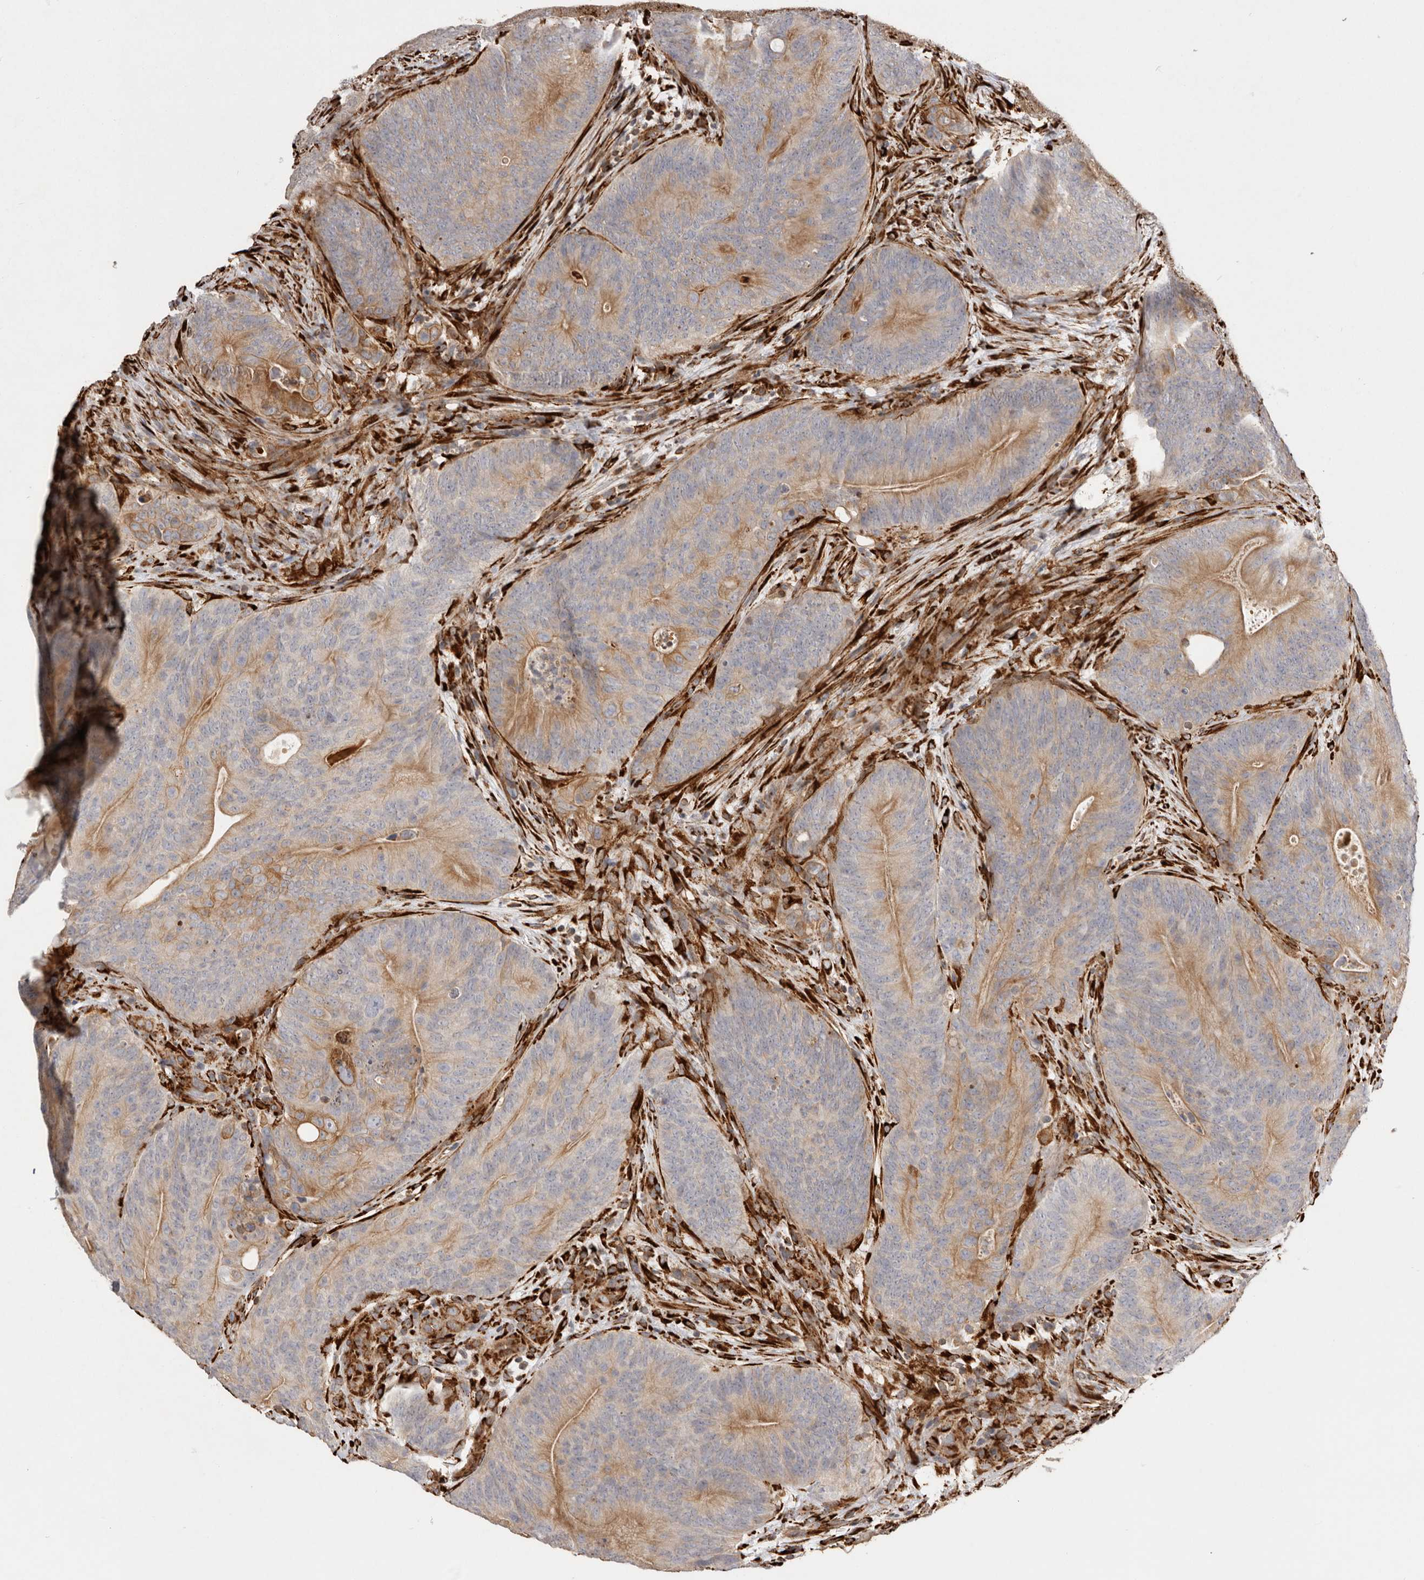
{"staining": {"intensity": "moderate", "quantity": "25%-75%", "location": "cytoplasmic/membranous"}, "tissue": "colorectal cancer", "cell_type": "Tumor cells", "image_type": "cancer", "snomed": [{"axis": "morphology", "description": "Normal tissue, NOS"}, {"axis": "topography", "description": "Colon"}], "caption": "Colorectal cancer was stained to show a protein in brown. There is medium levels of moderate cytoplasmic/membranous positivity in about 25%-75% of tumor cells.", "gene": "WDTC1", "patient": {"sex": "female", "age": 82}}